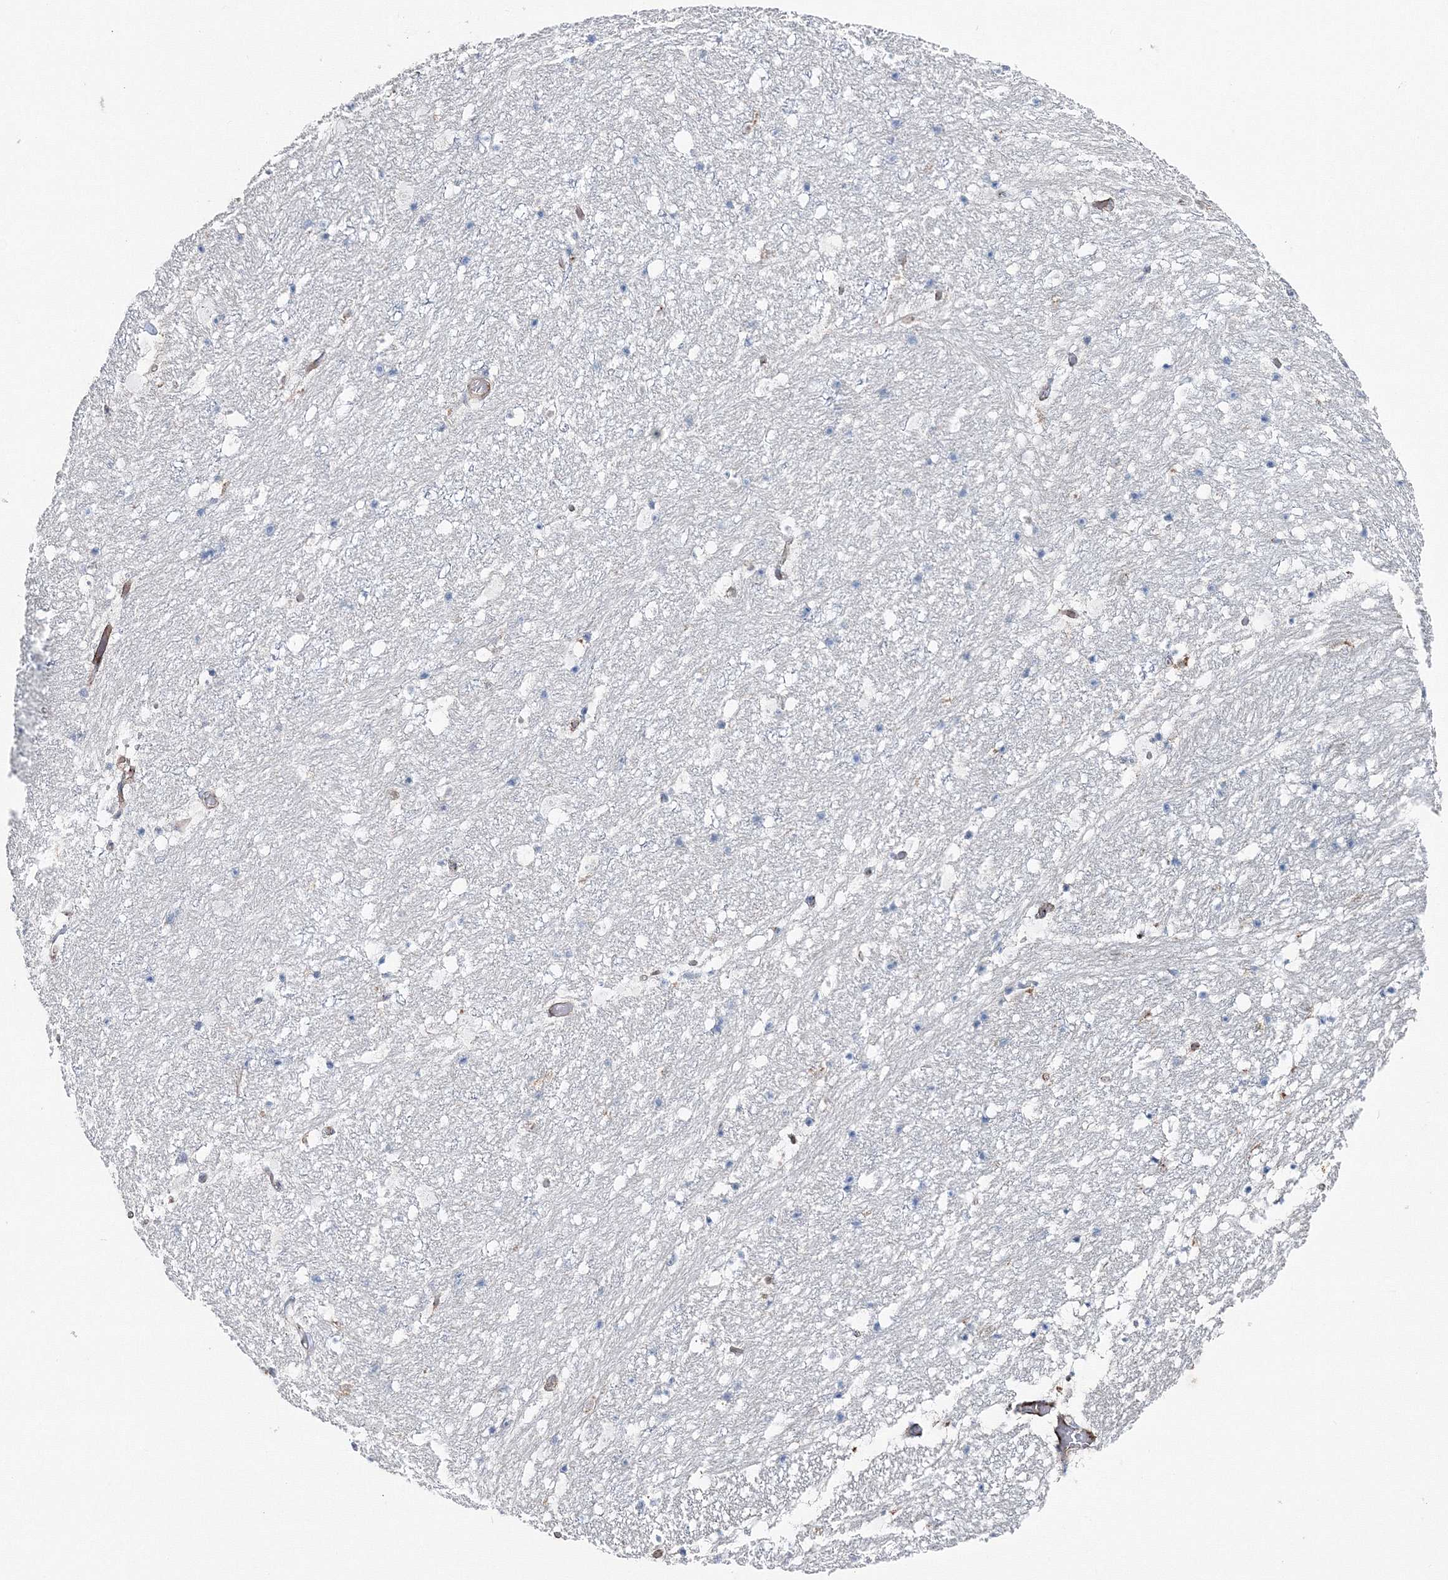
{"staining": {"intensity": "negative", "quantity": "none", "location": "none"}, "tissue": "hippocampus", "cell_type": "Glial cells", "image_type": "normal", "snomed": [{"axis": "morphology", "description": "Normal tissue, NOS"}, {"axis": "topography", "description": "Hippocampus"}], "caption": "DAB immunohistochemical staining of benign human hippocampus reveals no significant staining in glial cells. (Brightfield microscopy of DAB (3,3'-diaminobenzidine) IHC at high magnification).", "gene": "GGA2", "patient": {"sex": "female", "age": 52}}